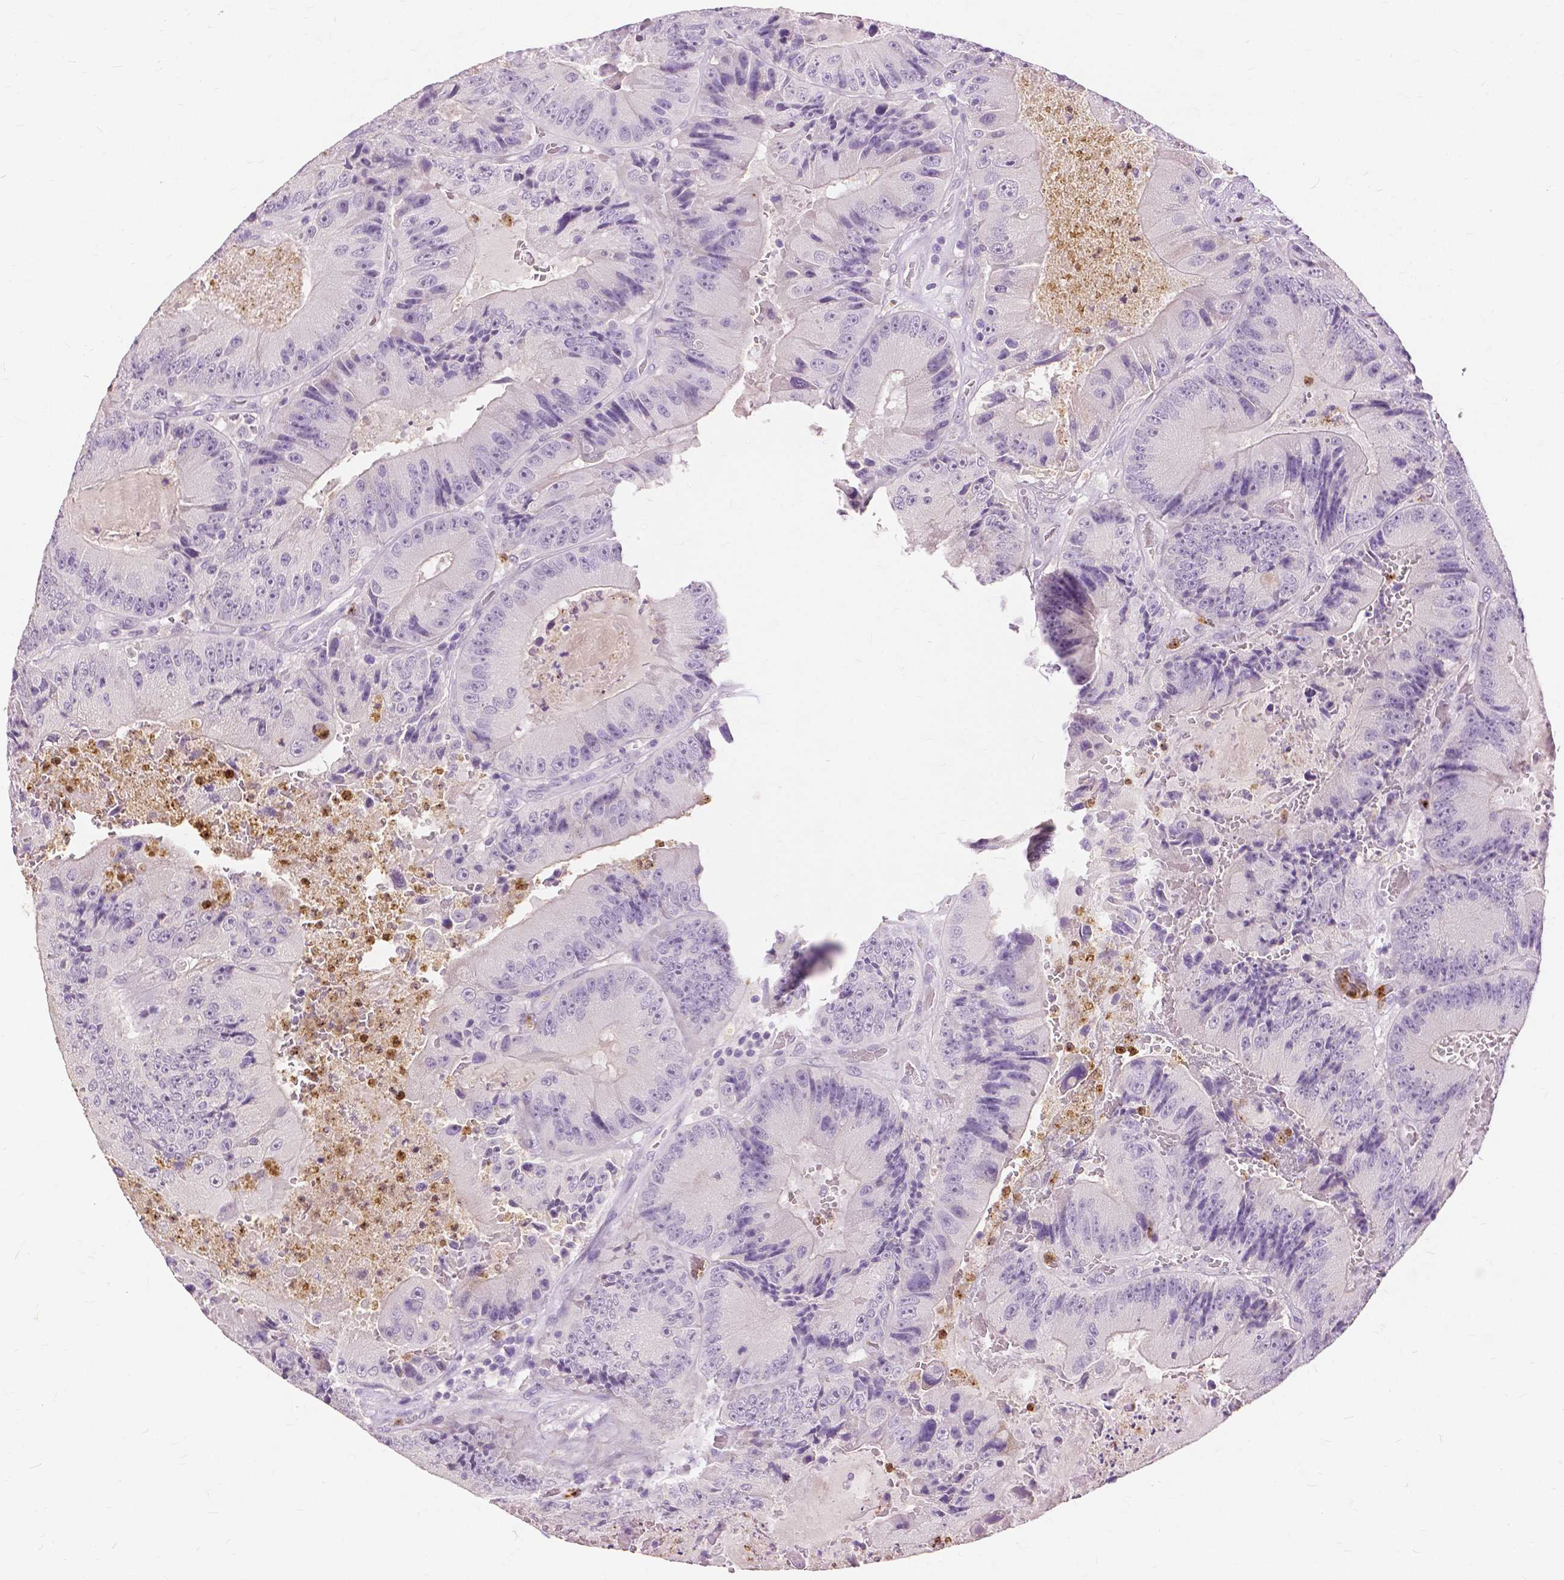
{"staining": {"intensity": "negative", "quantity": "none", "location": "none"}, "tissue": "colorectal cancer", "cell_type": "Tumor cells", "image_type": "cancer", "snomed": [{"axis": "morphology", "description": "Adenocarcinoma, NOS"}, {"axis": "topography", "description": "Colon"}], "caption": "Protein analysis of colorectal adenocarcinoma shows no significant positivity in tumor cells.", "gene": "CXCR2", "patient": {"sex": "female", "age": 86}}